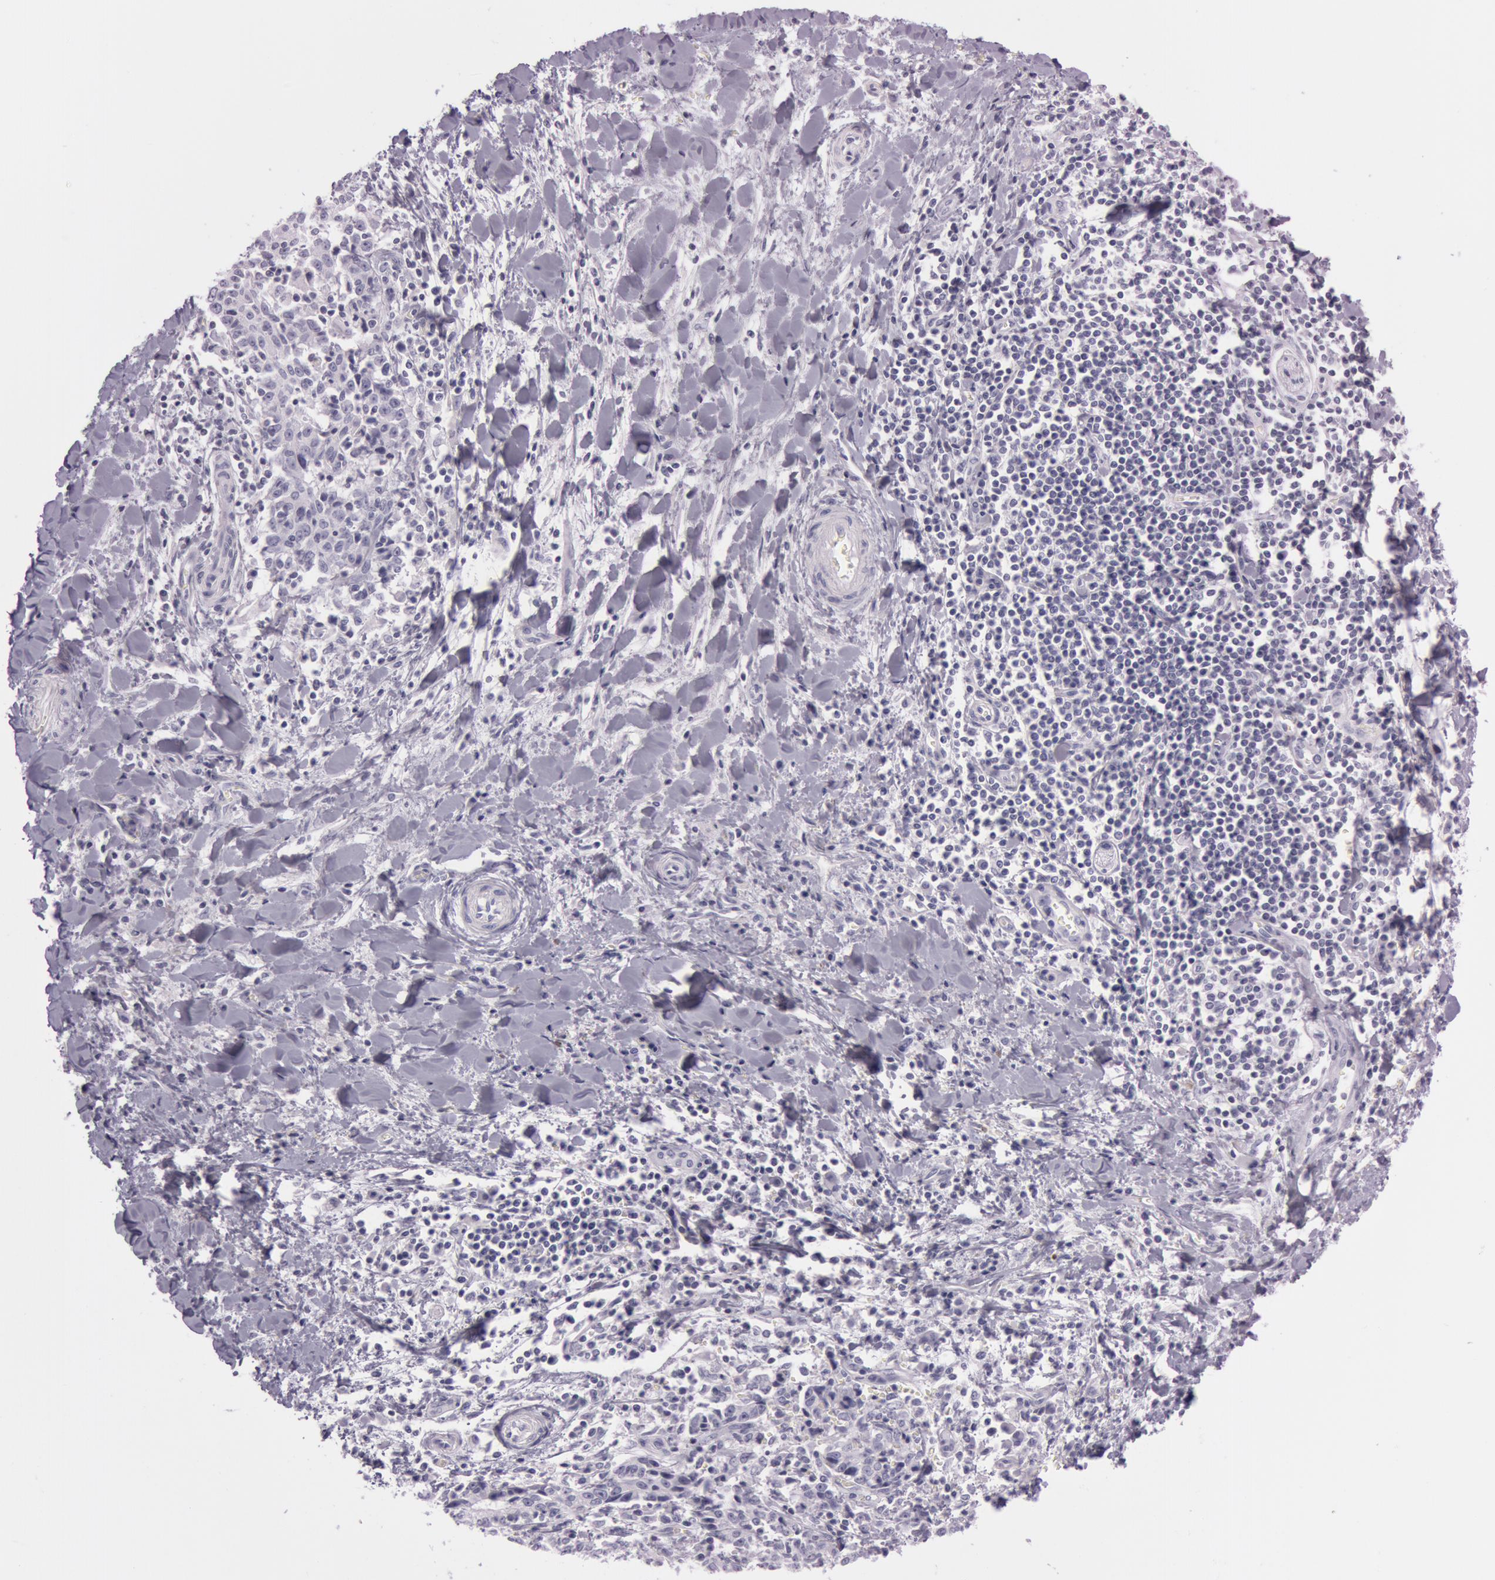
{"staining": {"intensity": "negative", "quantity": "none", "location": "none"}, "tissue": "liver cancer", "cell_type": "Tumor cells", "image_type": "cancer", "snomed": [{"axis": "morphology", "description": "Cholangiocarcinoma"}, {"axis": "topography", "description": "Liver"}], "caption": "The photomicrograph shows no staining of tumor cells in liver cancer (cholangiocarcinoma).", "gene": "S100A7", "patient": {"sex": "male", "age": 57}}